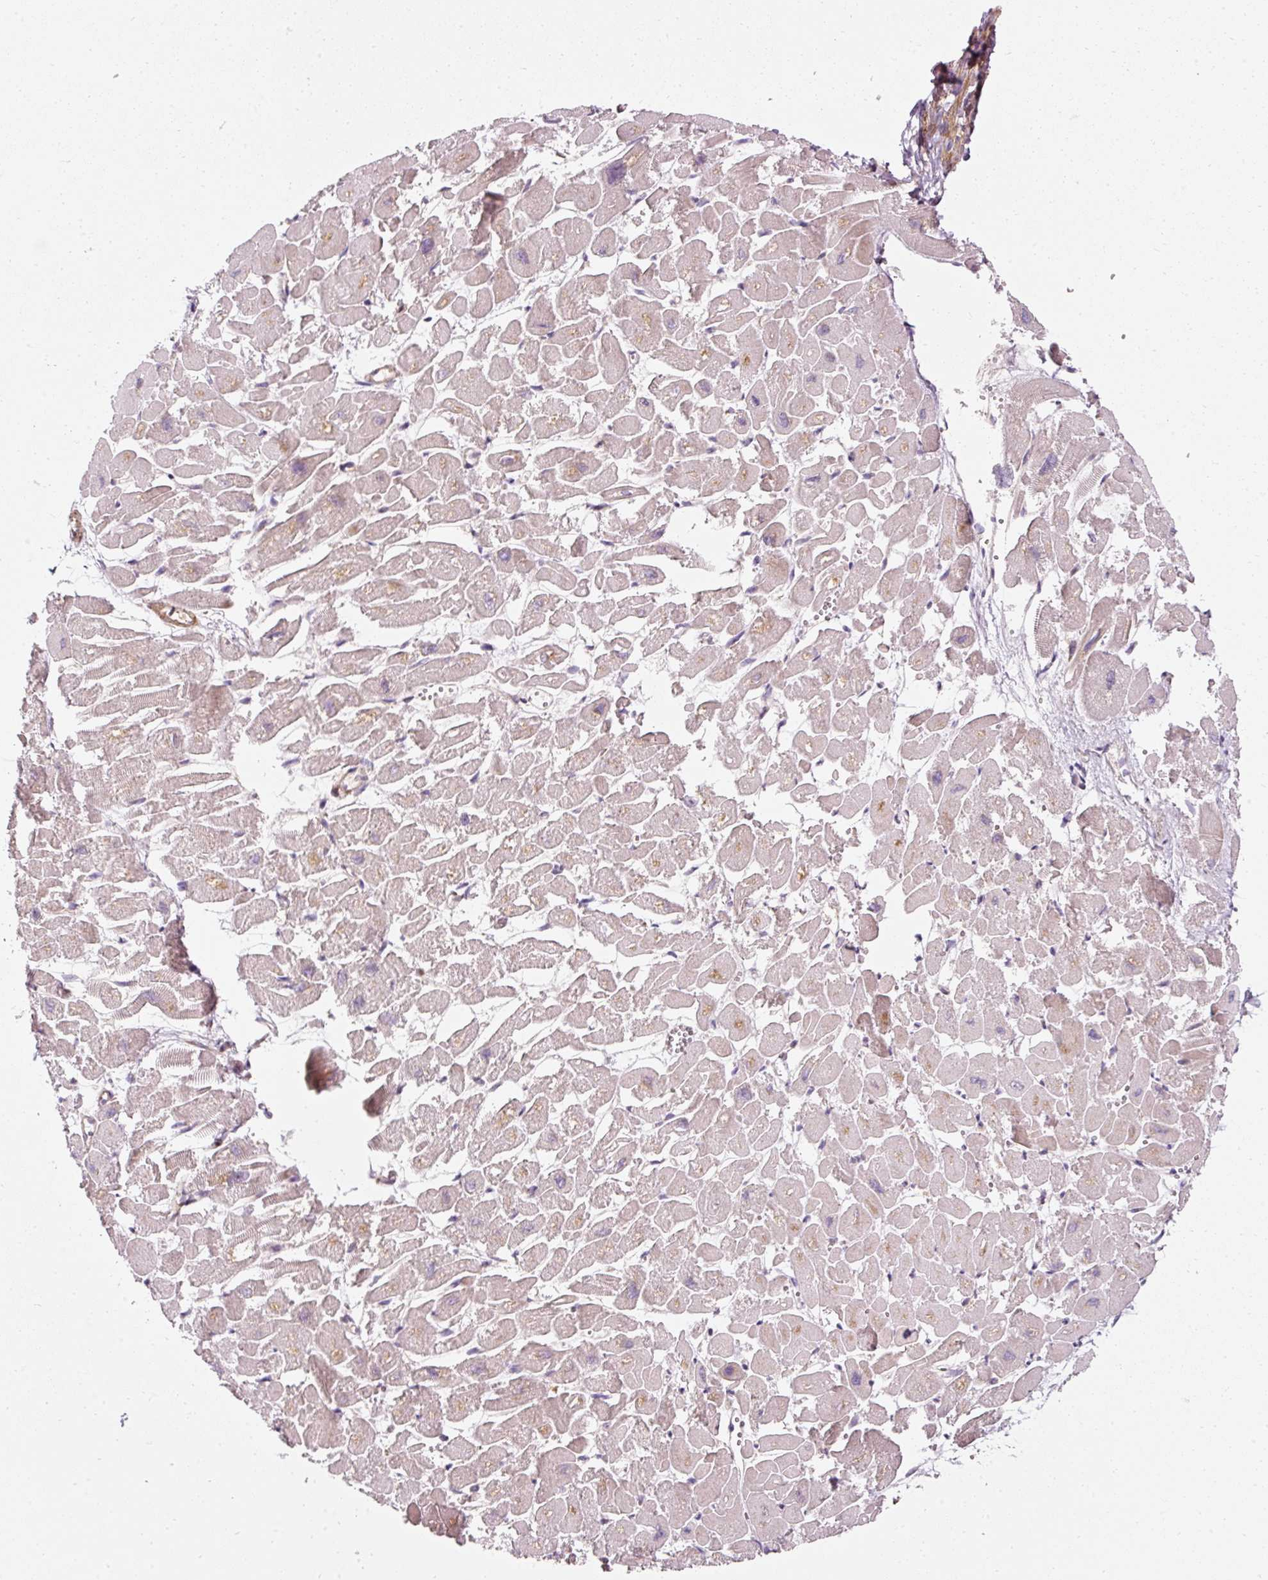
{"staining": {"intensity": "moderate", "quantity": "25%-75%", "location": "cytoplasmic/membranous"}, "tissue": "heart muscle", "cell_type": "Cardiomyocytes", "image_type": "normal", "snomed": [{"axis": "morphology", "description": "Normal tissue, NOS"}, {"axis": "topography", "description": "Heart"}], "caption": "IHC (DAB (3,3'-diaminobenzidine)) staining of benign human heart muscle displays moderate cytoplasmic/membranous protein staining in approximately 25%-75% of cardiomyocytes.", "gene": "NAPA", "patient": {"sex": "male", "age": 54}}